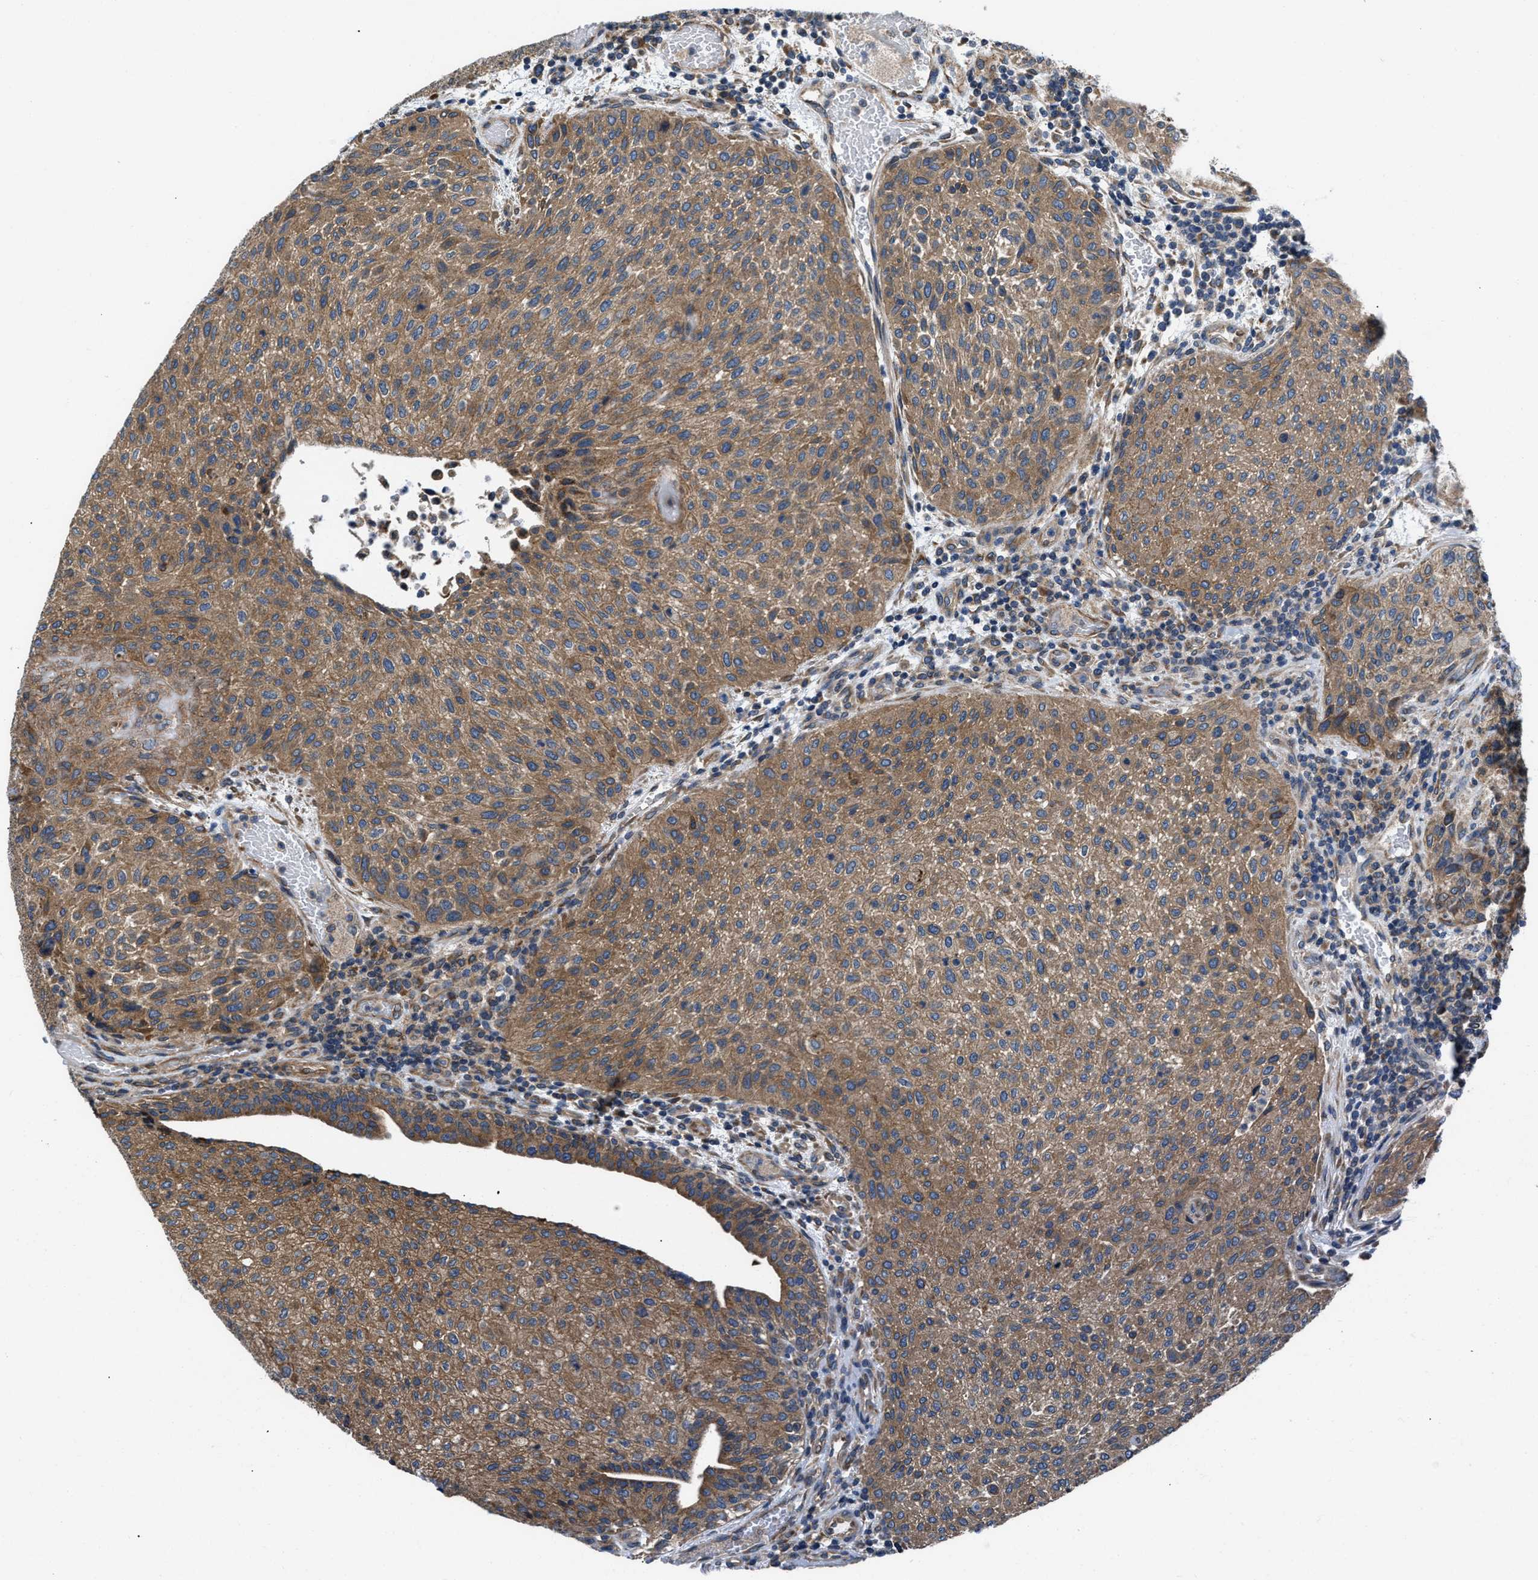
{"staining": {"intensity": "moderate", "quantity": ">75%", "location": "cytoplasmic/membranous"}, "tissue": "urothelial cancer", "cell_type": "Tumor cells", "image_type": "cancer", "snomed": [{"axis": "morphology", "description": "Urothelial carcinoma, Low grade"}, {"axis": "morphology", "description": "Urothelial carcinoma, High grade"}, {"axis": "topography", "description": "Urinary bladder"}], "caption": "A photomicrograph of human urothelial cancer stained for a protein demonstrates moderate cytoplasmic/membranous brown staining in tumor cells. (IHC, brightfield microscopy, high magnification).", "gene": "CEP128", "patient": {"sex": "male", "age": 35}}